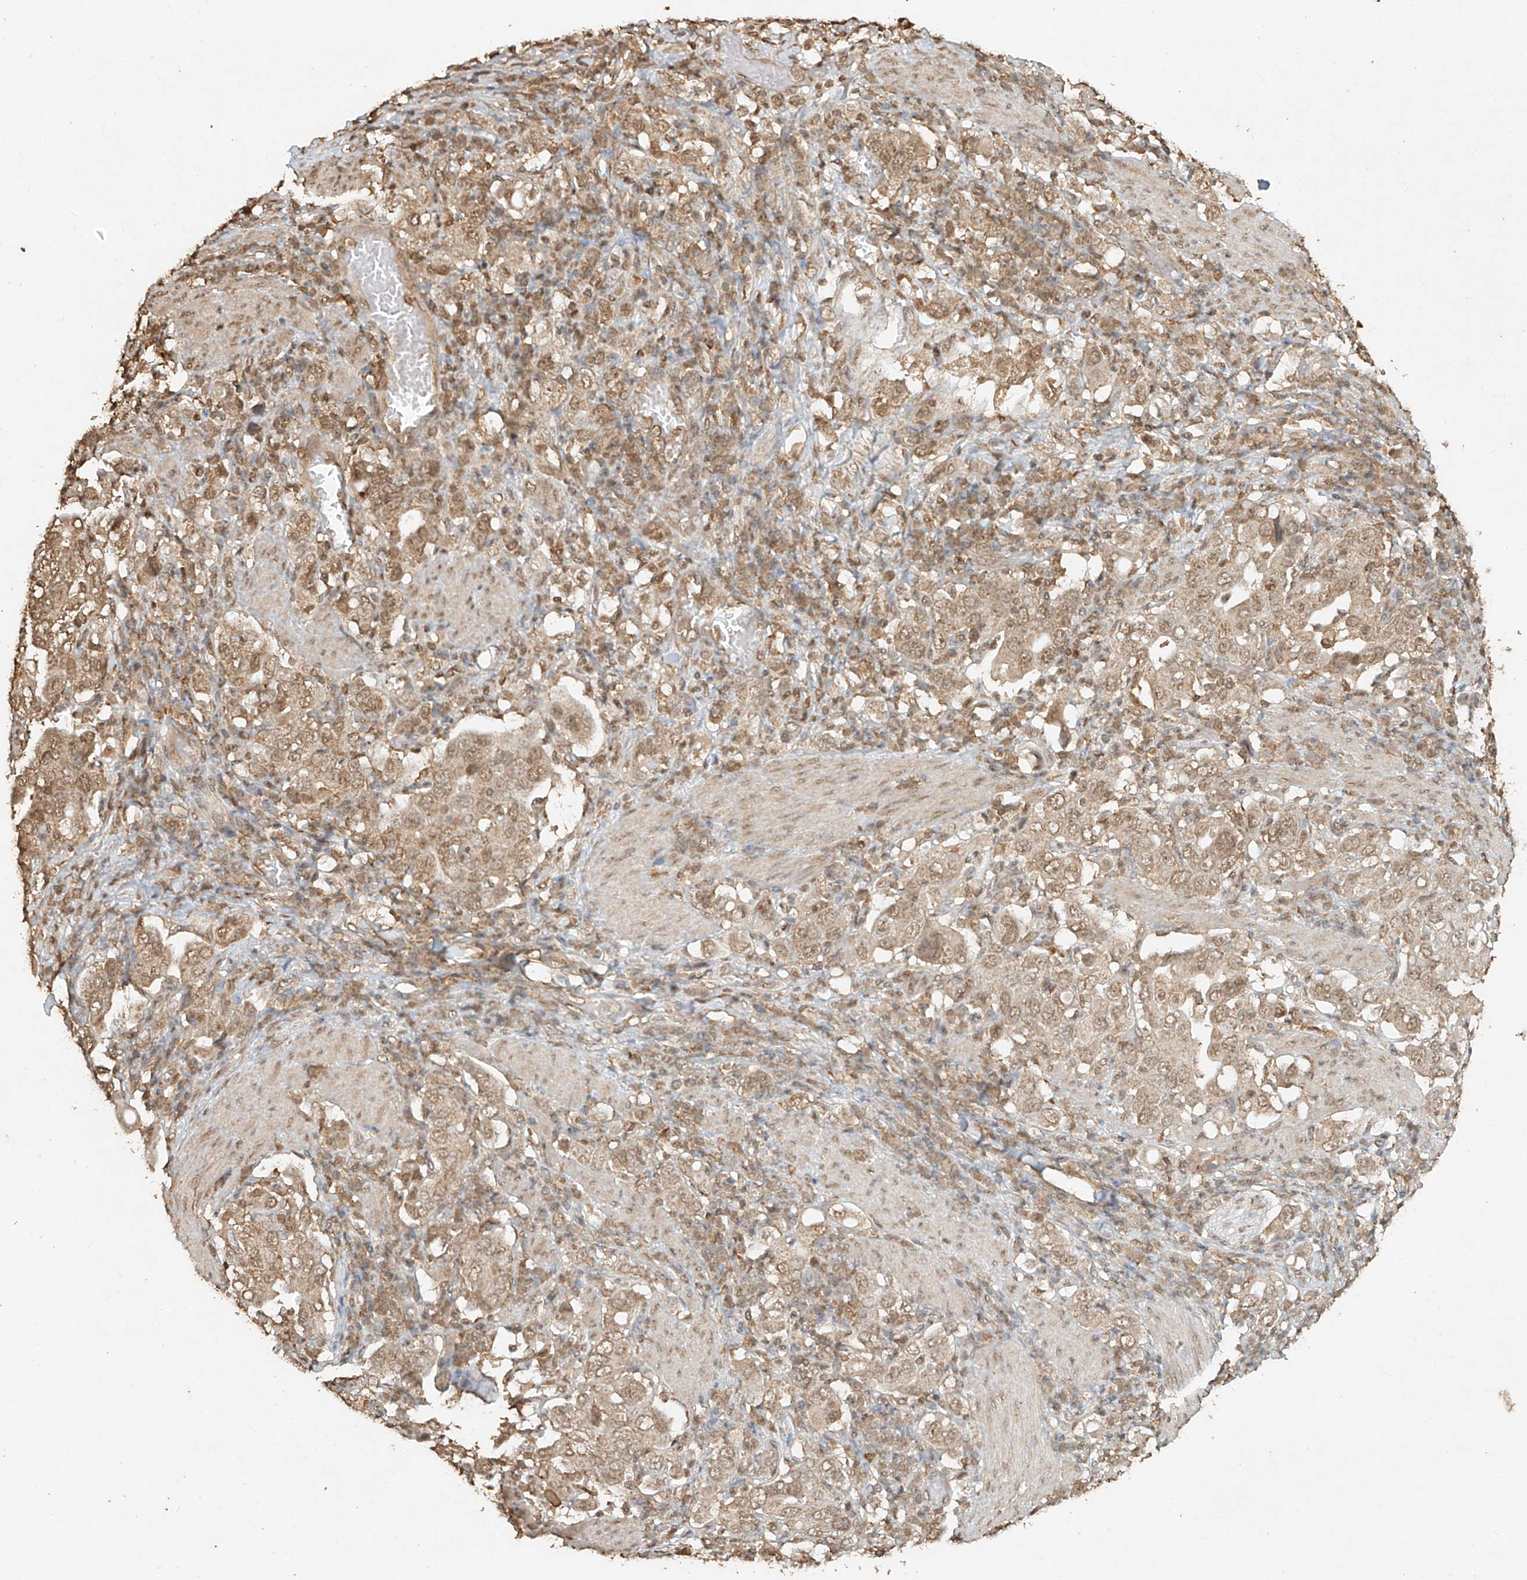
{"staining": {"intensity": "moderate", "quantity": ">75%", "location": "cytoplasmic/membranous,nuclear"}, "tissue": "stomach cancer", "cell_type": "Tumor cells", "image_type": "cancer", "snomed": [{"axis": "morphology", "description": "Adenocarcinoma, NOS"}, {"axis": "topography", "description": "Stomach, upper"}], "caption": "The micrograph shows a brown stain indicating the presence of a protein in the cytoplasmic/membranous and nuclear of tumor cells in adenocarcinoma (stomach). The staining was performed using DAB, with brown indicating positive protein expression. Nuclei are stained blue with hematoxylin.", "gene": "TIGAR", "patient": {"sex": "male", "age": 62}}